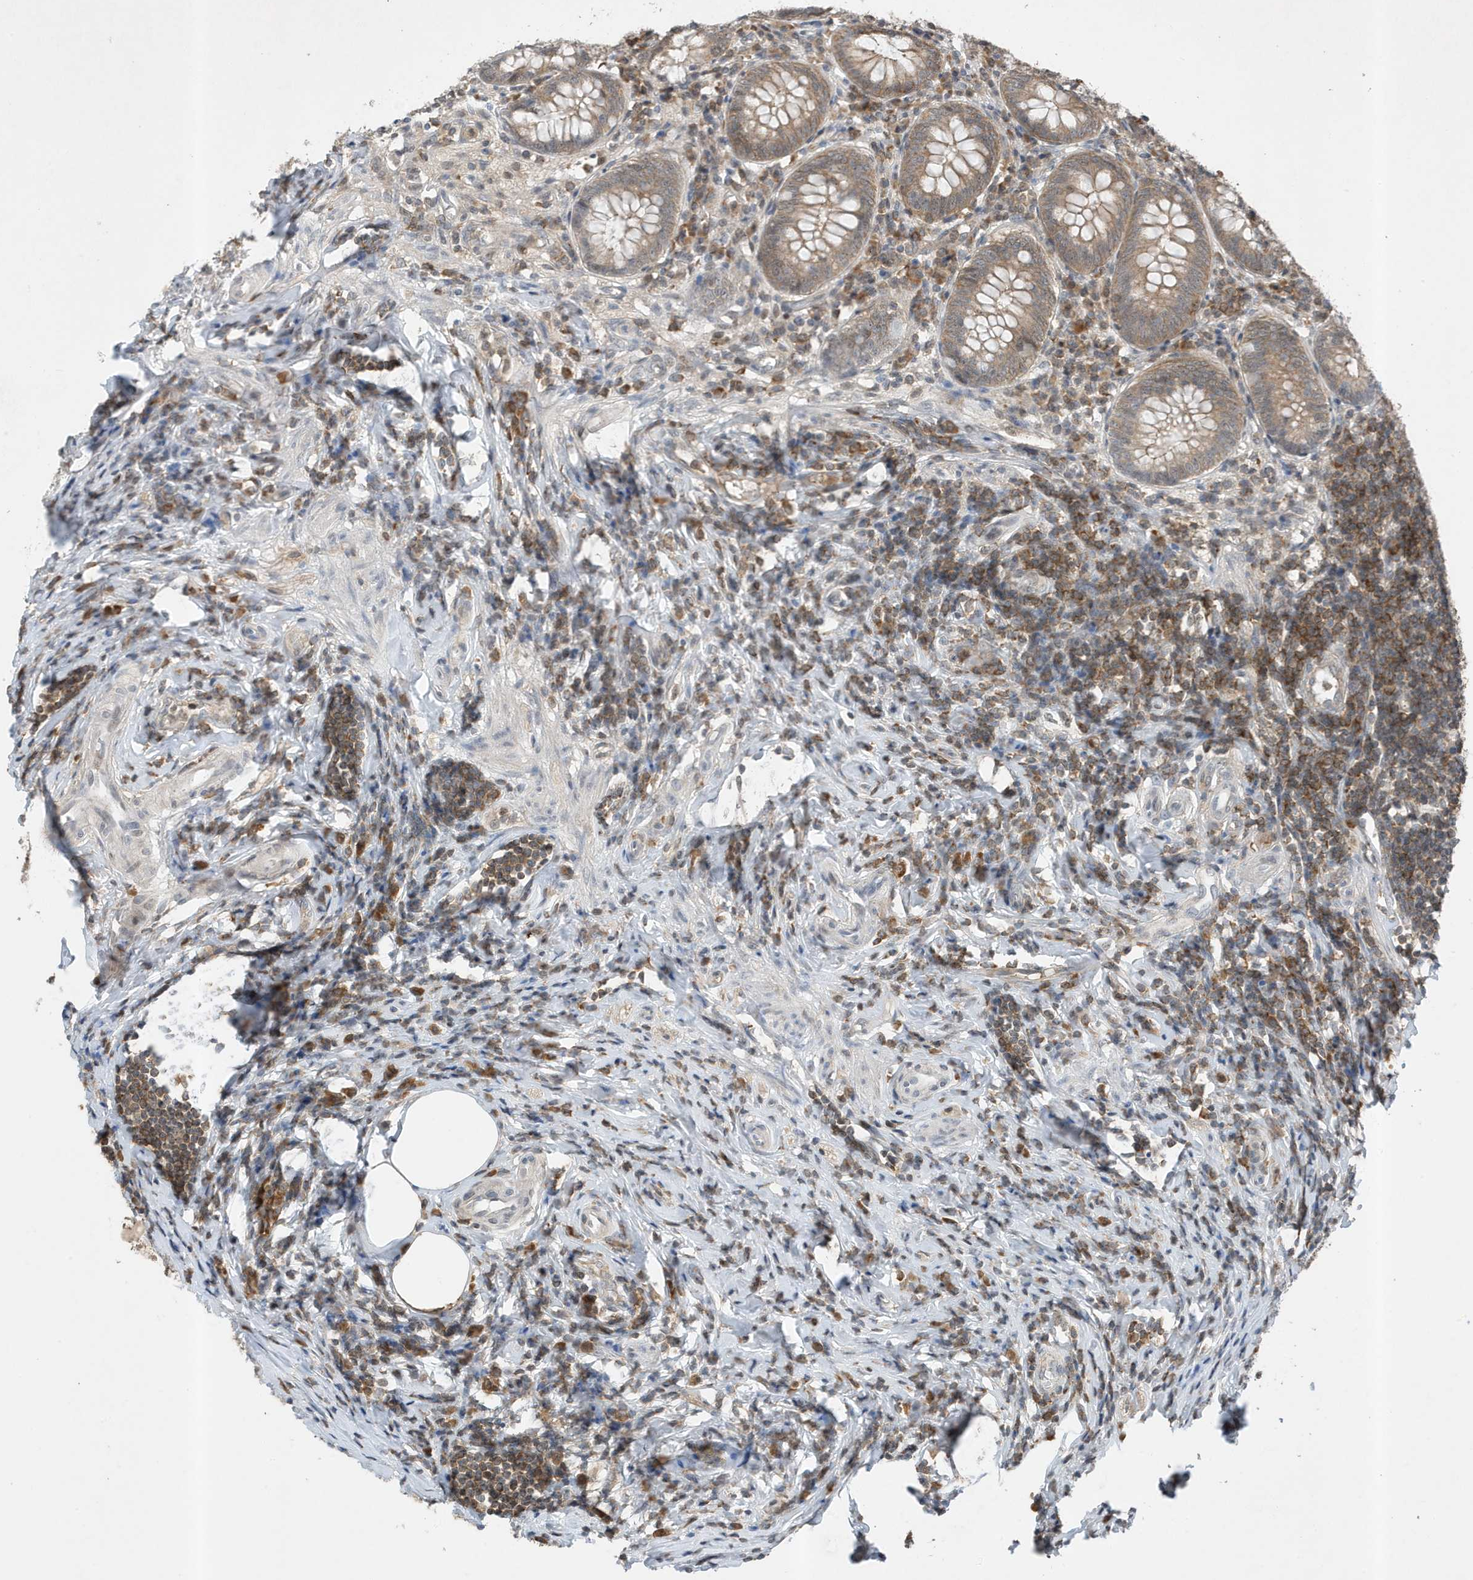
{"staining": {"intensity": "moderate", "quantity": "<25%", "location": "cytoplasmic/membranous"}, "tissue": "appendix", "cell_type": "Glandular cells", "image_type": "normal", "snomed": [{"axis": "morphology", "description": "Normal tissue, NOS"}, {"axis": "topography", "description": "Appendix"}], "caption": "Immunohistochemistry (IHC) of benign human appendix shows low levels of moderate cytoplasmic/membranous expression in approximately <25% of glandular cells. The staining was performed using DAB to visualize the protein expression in brown, while the nuclei were stained in blue with hematoxylin (Magnification: 20x).", "gene": "MAST3", "patient": {"sex": "female", "age": 54}}